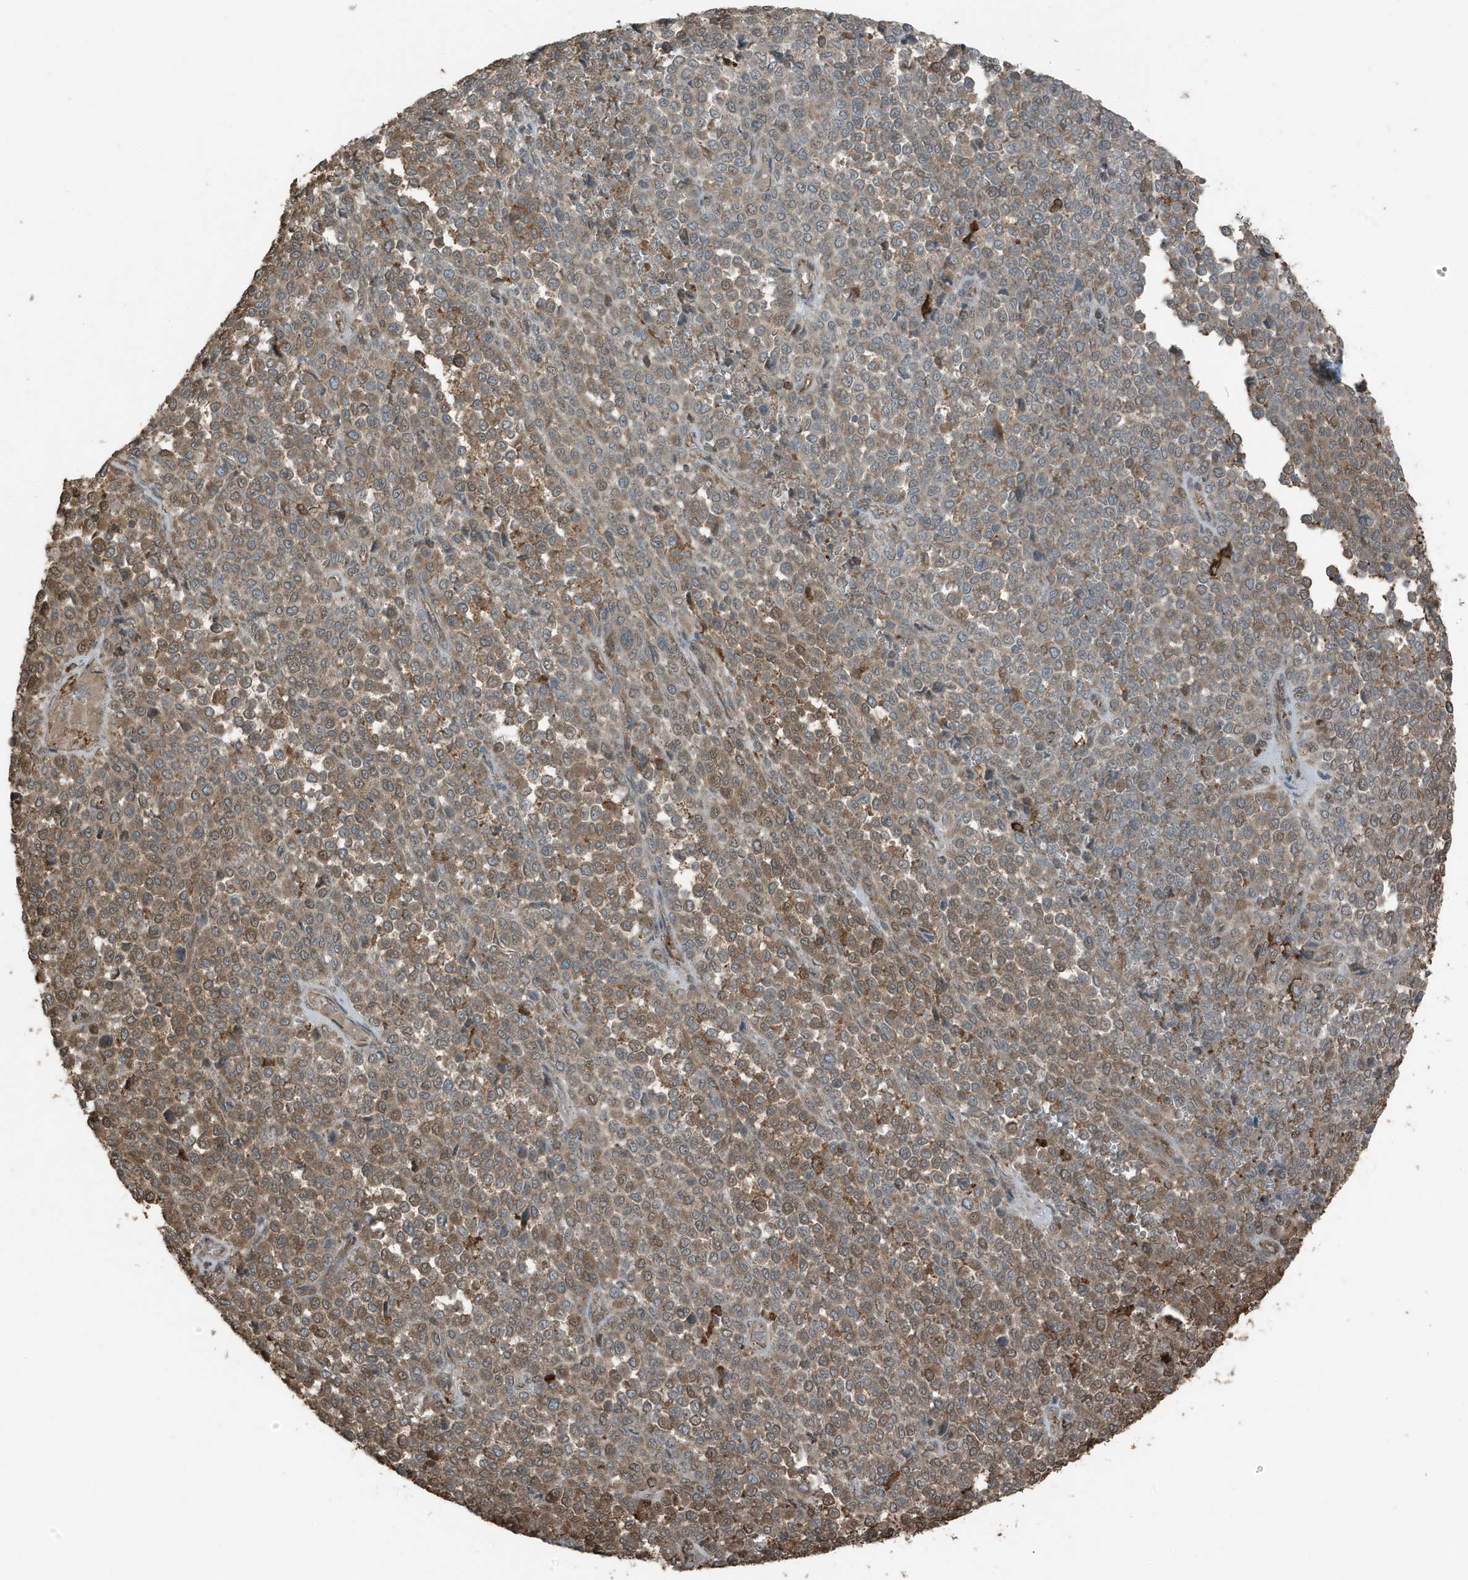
{"staining": {"intensity": "moderate", "quantity": ">75%", "location": "cytoplasmic/membranous"}, "tissue": "melanoma", "cell_type": "Tumor cells", "image_type": "cancer", "snomed": [{"axis": "morphology", "description": "Malignant melanoma, Metastatic site"}, {"axis": "topography", "description": "Pancreas"}], "caption": "This micrograph reveals immunohistochemistry staining of melanoma, with medium moderate cytoplasmic/membranous staining in about >75% of tumor cells.", "gene": "AZI2", "patient": {"sex": "female", "age": 30}}